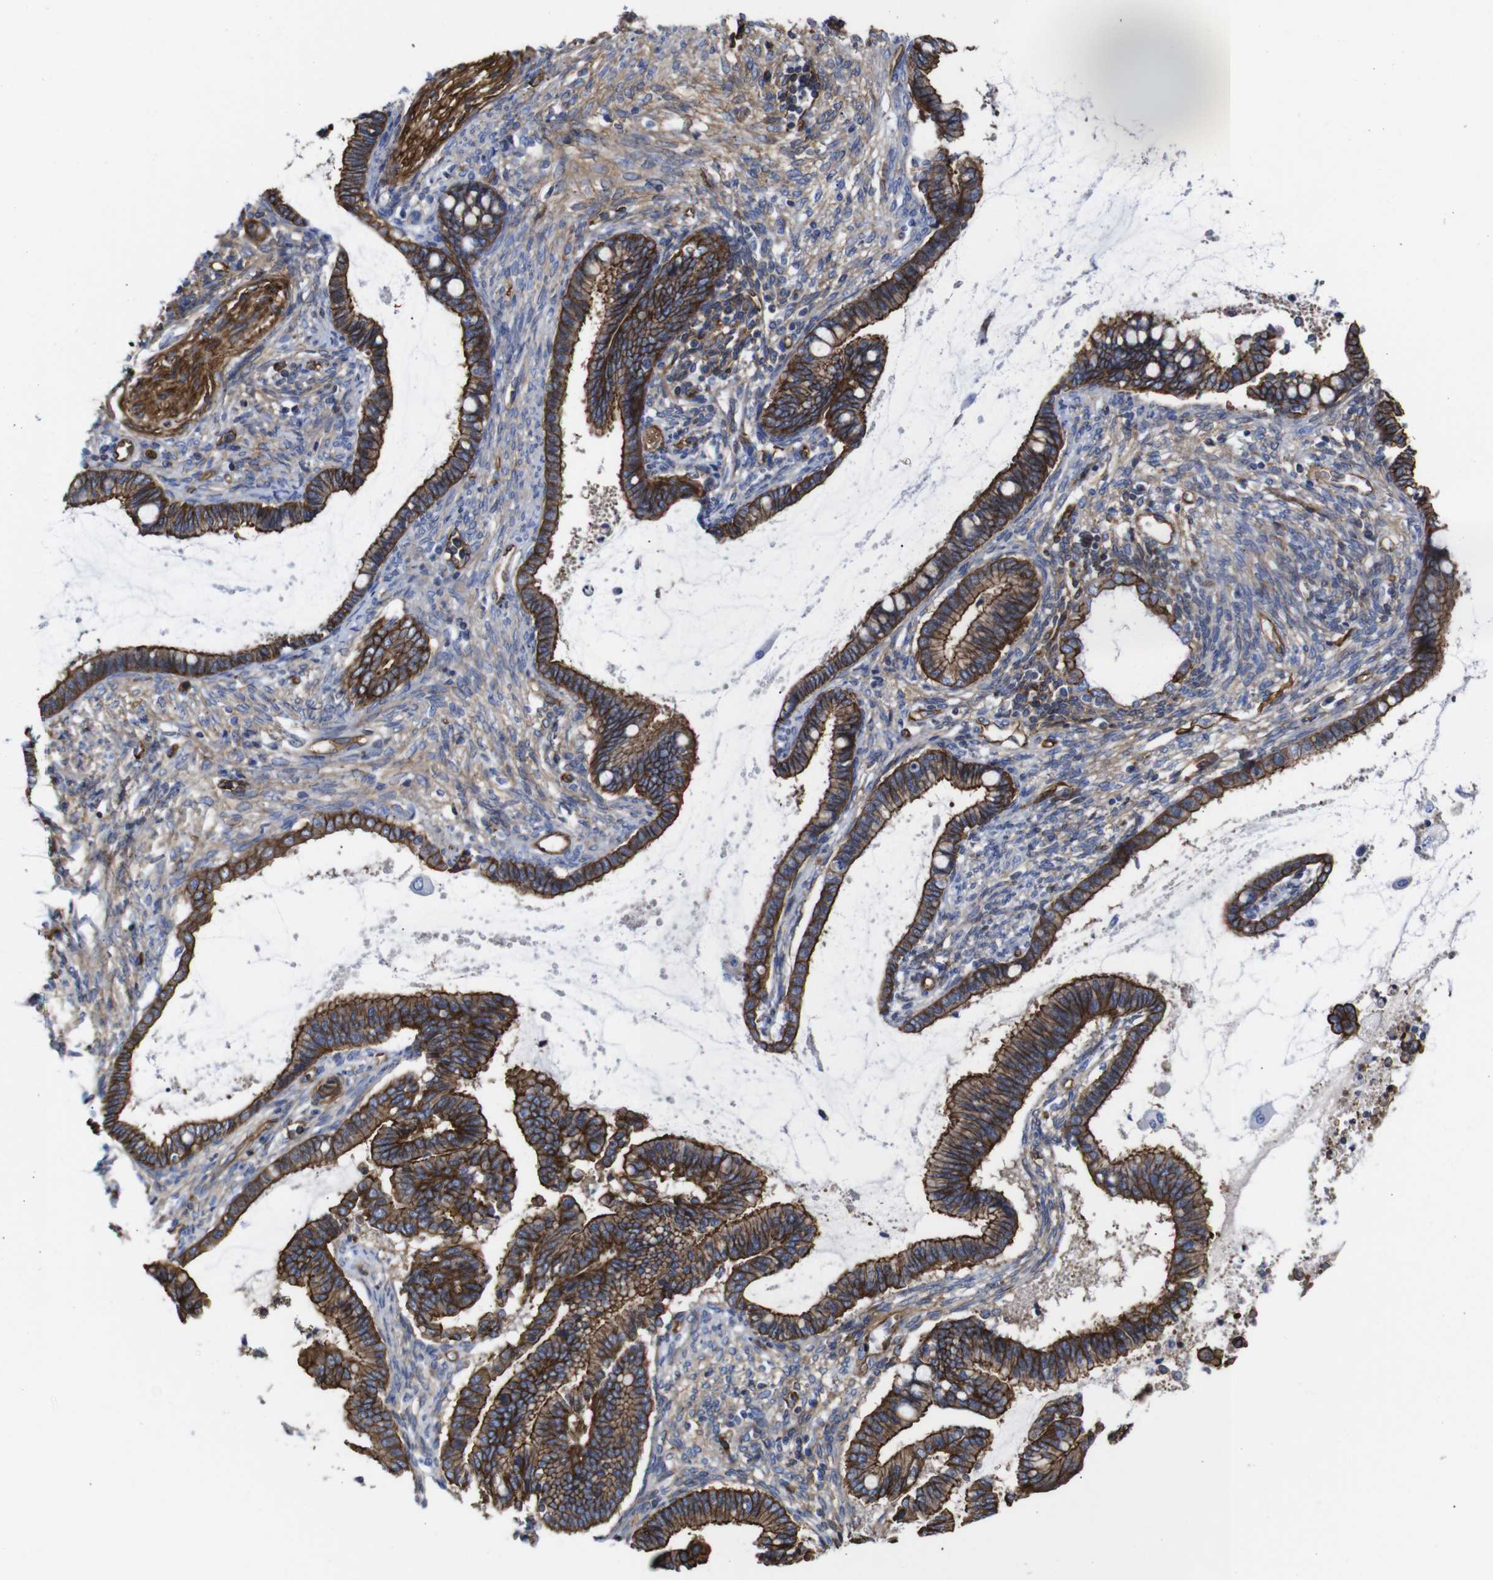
{"staining": {"intensity": "strong", "quantity": ">75%", "location": "cytoplasmic/membranous"}, "tissue": "cervical cancer", "cell_type": "Tumor cells", "image_type": "cancer", "snomed": [{"axis": "morphology", "description": "Adenocarcinoma, NOS"}, {"axis": "topography", "description": "Cervix"}], "caption": "DAB immunohistochemical staining of human cervical cancer exhibits strong cytoplasmic/membranous protein positivity in approximately >75% of tumor cells.", "gene": "SPTBN1", "patient": {"sex": "female", "age": 44}}